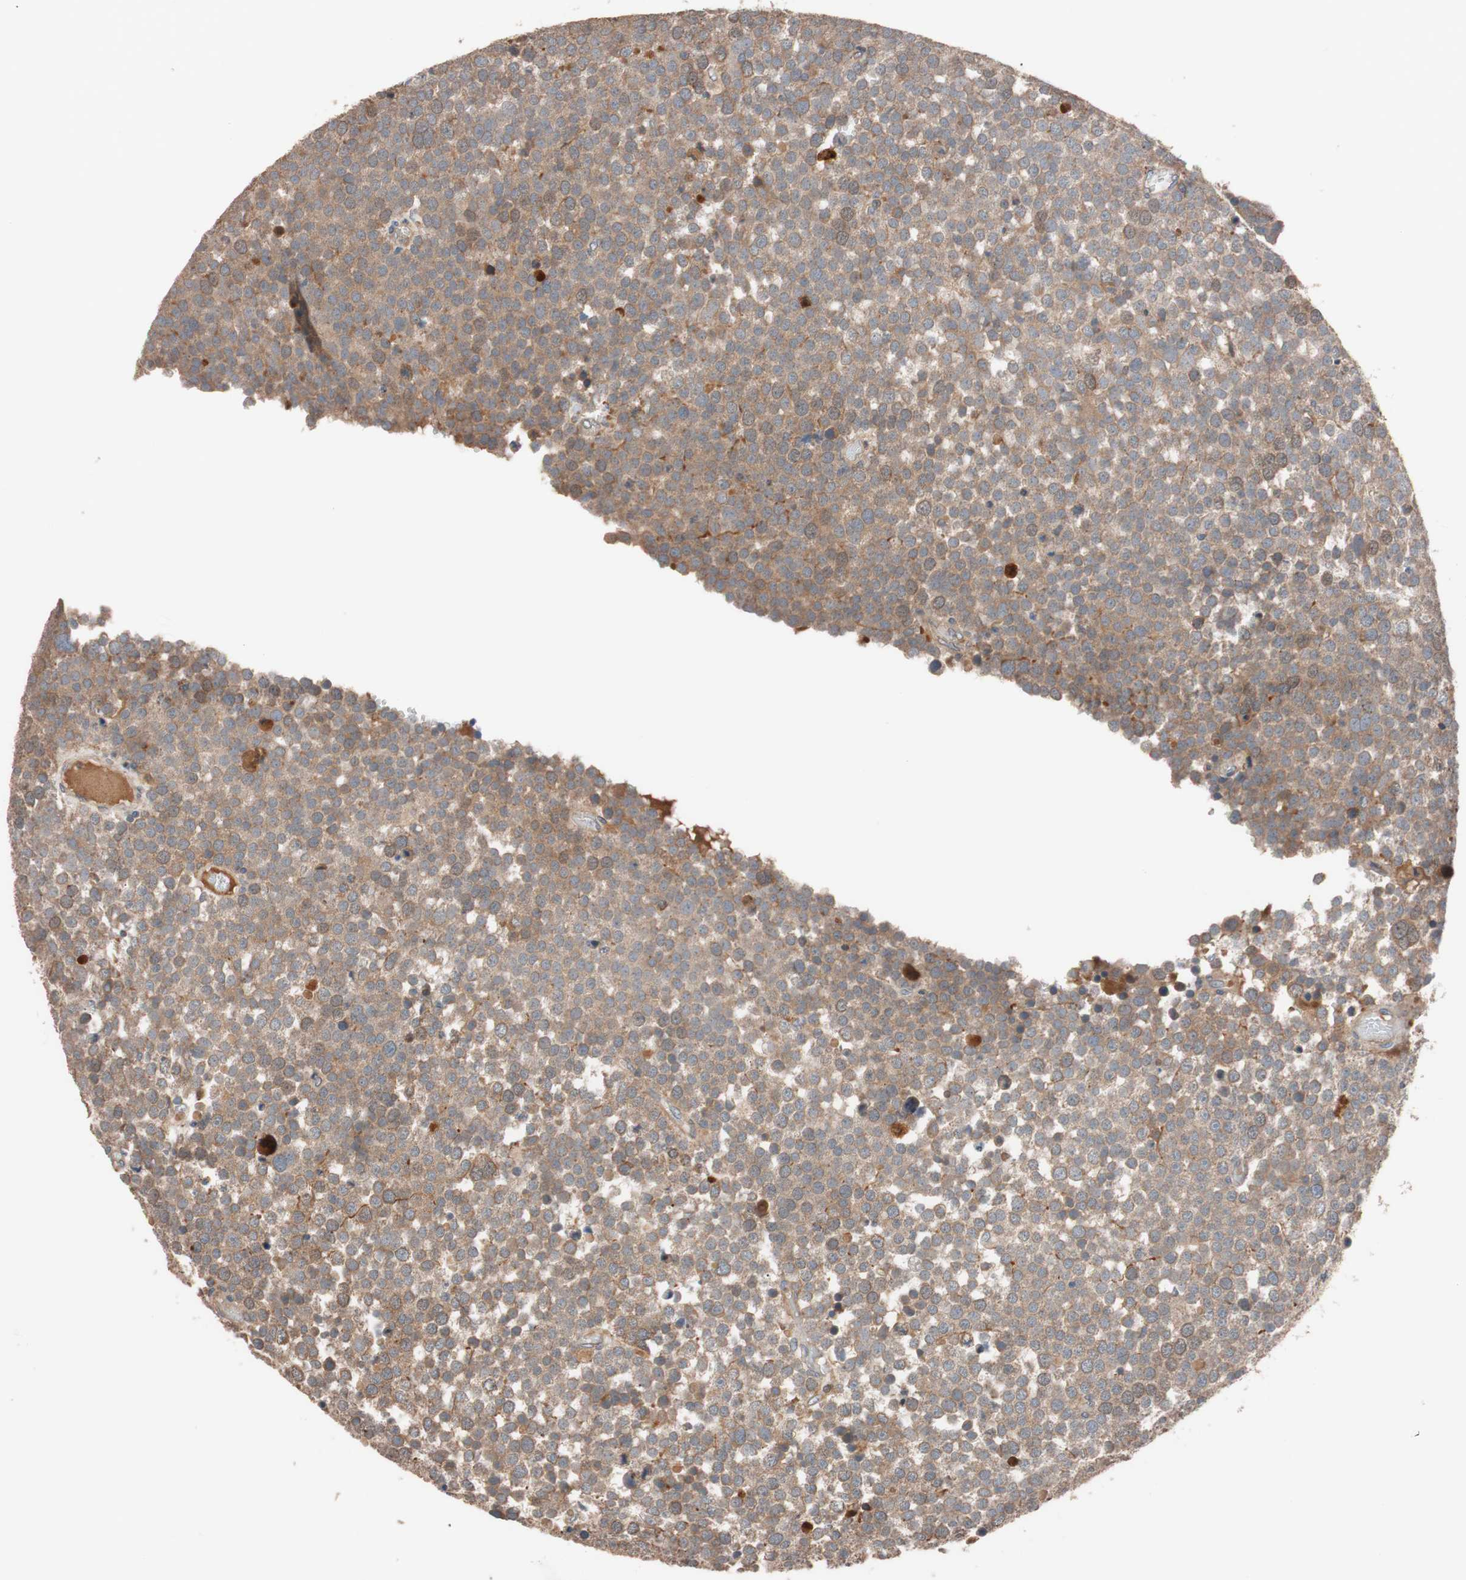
{"staining": {"intensity": "moderate", "quantity": ">75%", "location": "cytoplasmic/membranous"}, "tissue": "testis cancer", "cell_type": "Tumor cells", "image_type": "cancer", "snomed": [{"axis": "morphology", "description": "Seminoma, NOS"}, {"axis": "topography", "description": "Testis"}], "caption": "The photomicrograph exhibits a brown stain indicating the presence of a protein in the cytoplasmic/membranous of tumor cells in testis cancer.", "gene": "SDC4", "patient": {"sex": "male", "age": 71}}